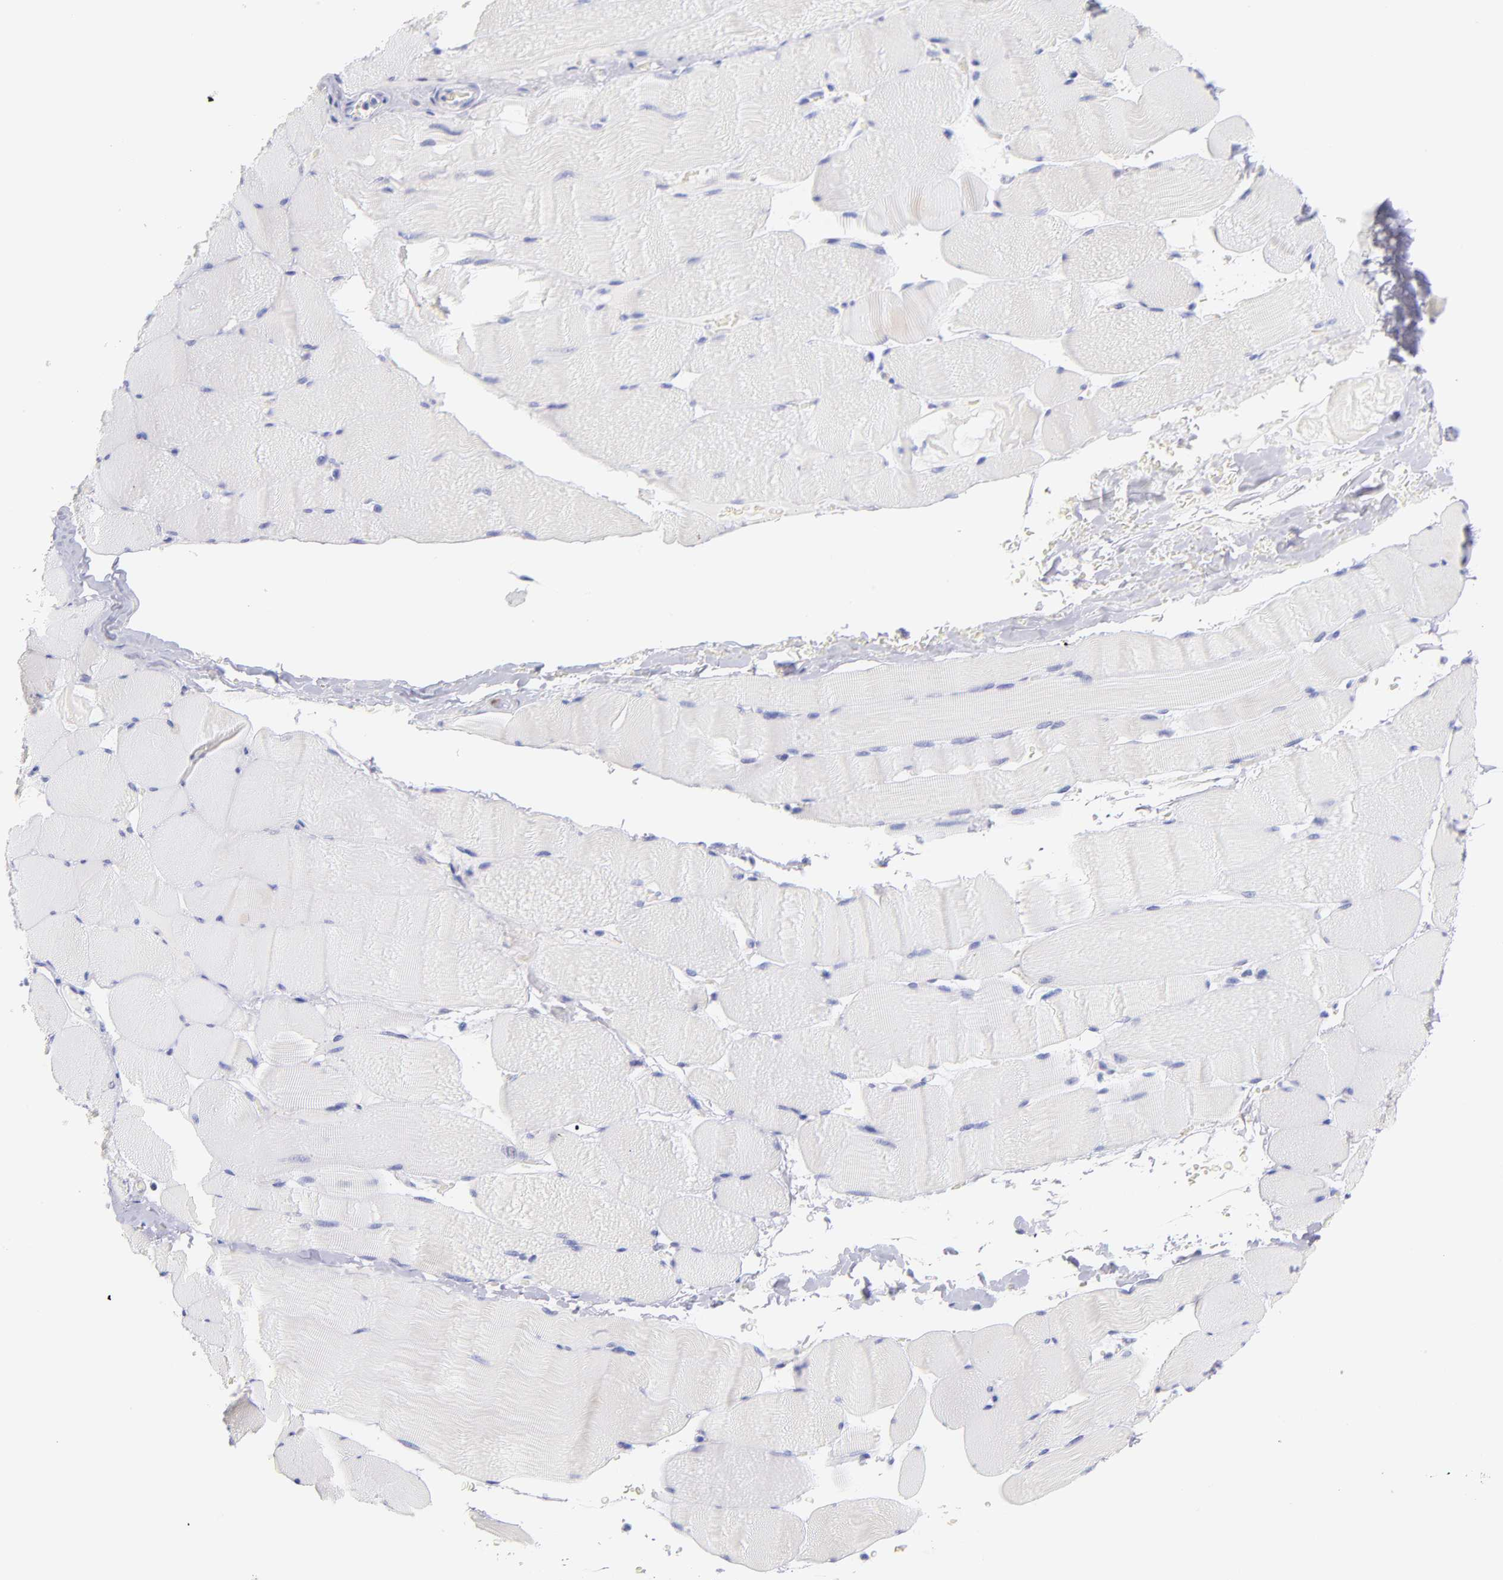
{"staining": {"intensity": "negative", "quantity": "none", "location": "none"}, "tissue": "skeletal muscle", "cell_type": "Myocytes", "image_type": "normal", "snomed": [{"axis": "morphology", "description": "Normal tissue, NOS"}, {"axis": "topography", "description": "Skeletal muscle"}], "caption": "The histopathology image shows no staining of myocytes in benign skeletal muscle. The staining was performed using DAB (3,3'-diaminobenzidine) to visualize the protein expression in brown, while the nuclei were stained in blue with hematoxylin (Magnification: 20x).", "gene": "SCGN", "patient": {"sex": "male", "age": 62}}